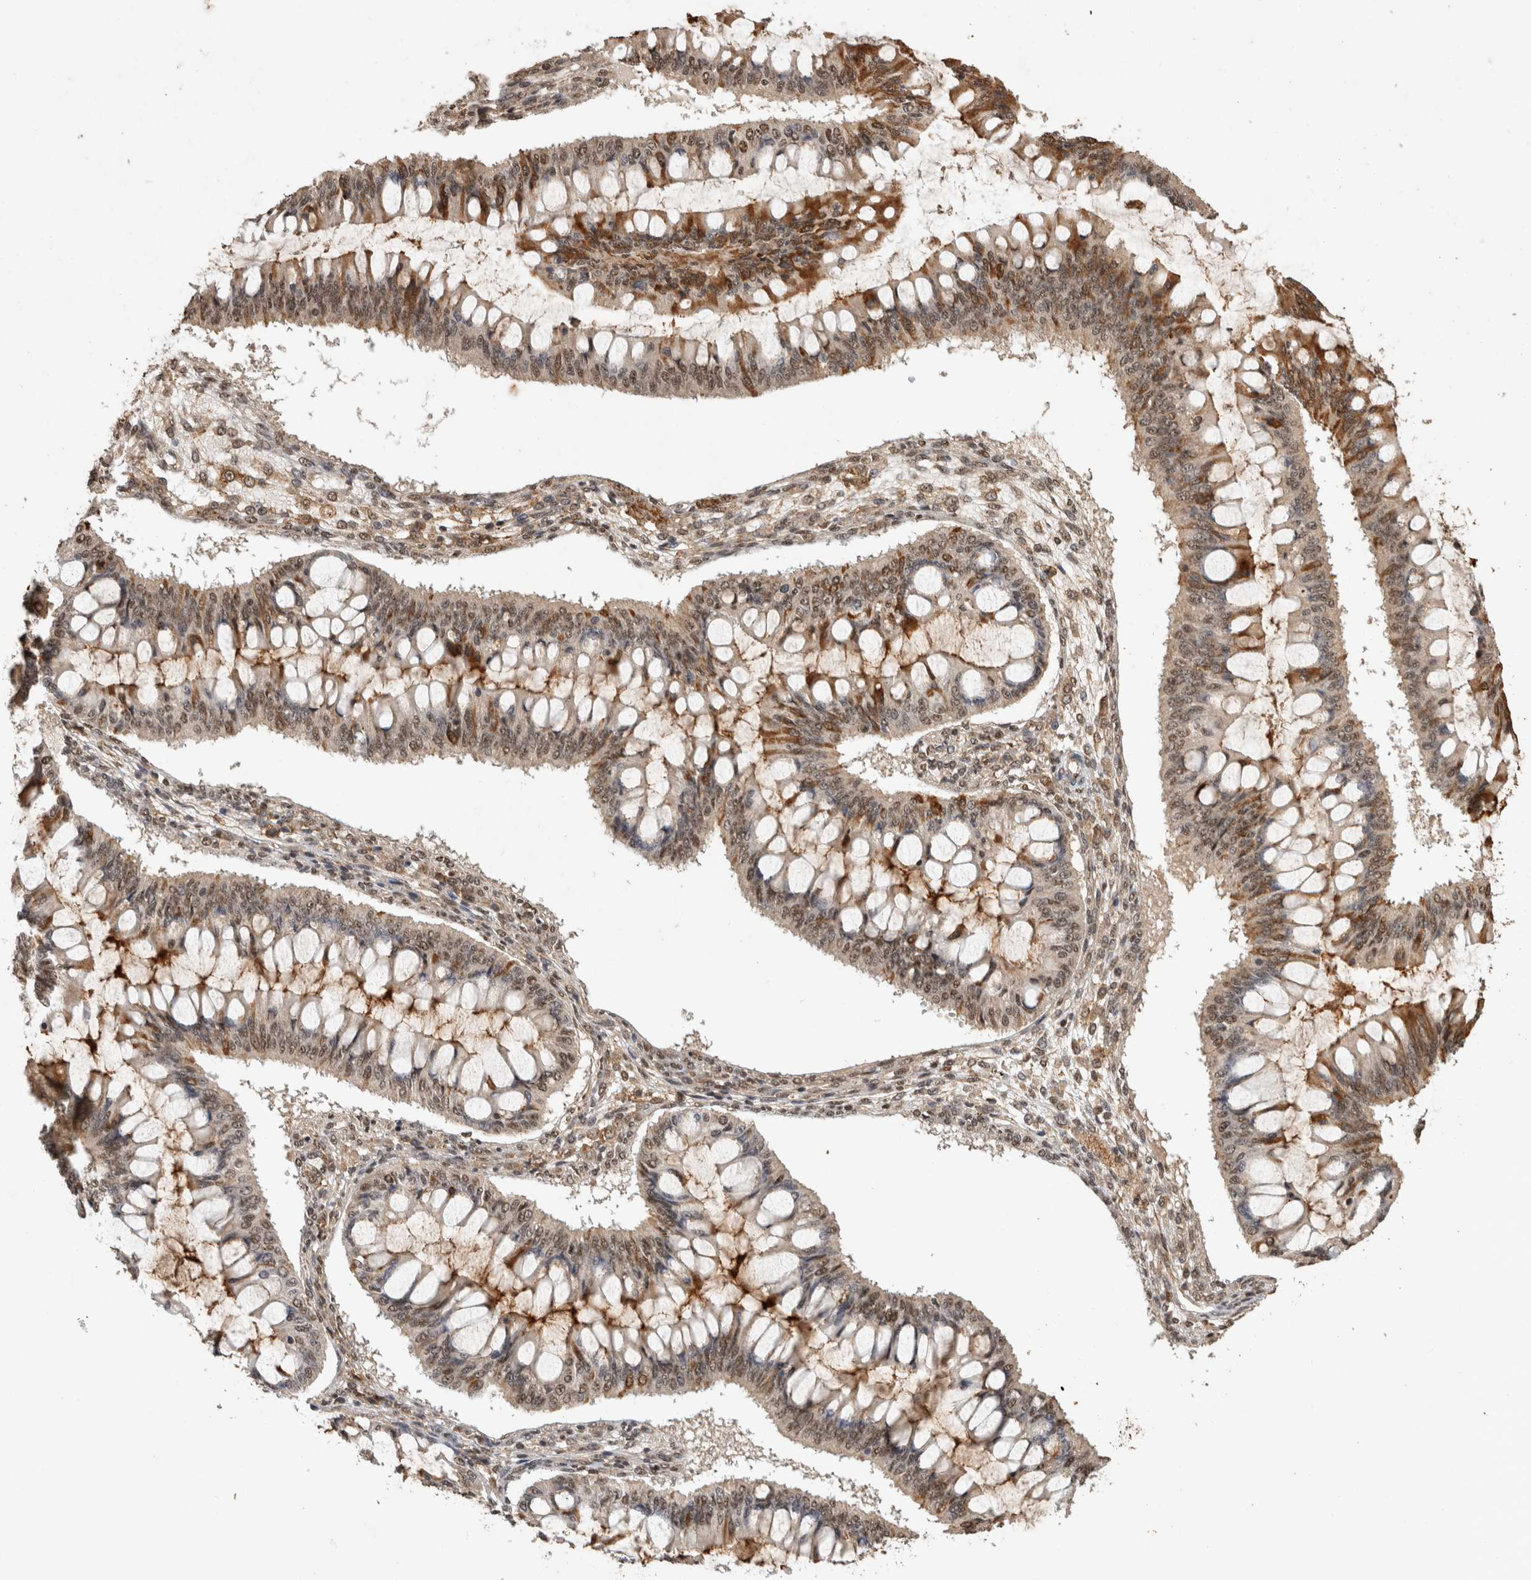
{"staining": {"intensity": "moderate", "quantity": "25%-75%", "location": "cytoplasmic/membranous,nuclear"}, "tissue": "ovarian cancer", "cell_type": "Tumor cells", "image_type": "cancer", "snomed": [{"axis": "morphology", "description": "Cystadenocarcinoma, mucinous, NOS"}, {"axis": "topography", "description": "Ovary"}], "caption": "IHC of mucinous cystadenocarcinoma (ovarian) shows medium levels of moderate cytoplasmic/membranous and nuclear expression in approximately 25%-75% of tumor cells.", "gene": "KEAP1", "patient": {"sex": "female", "age": 73}}